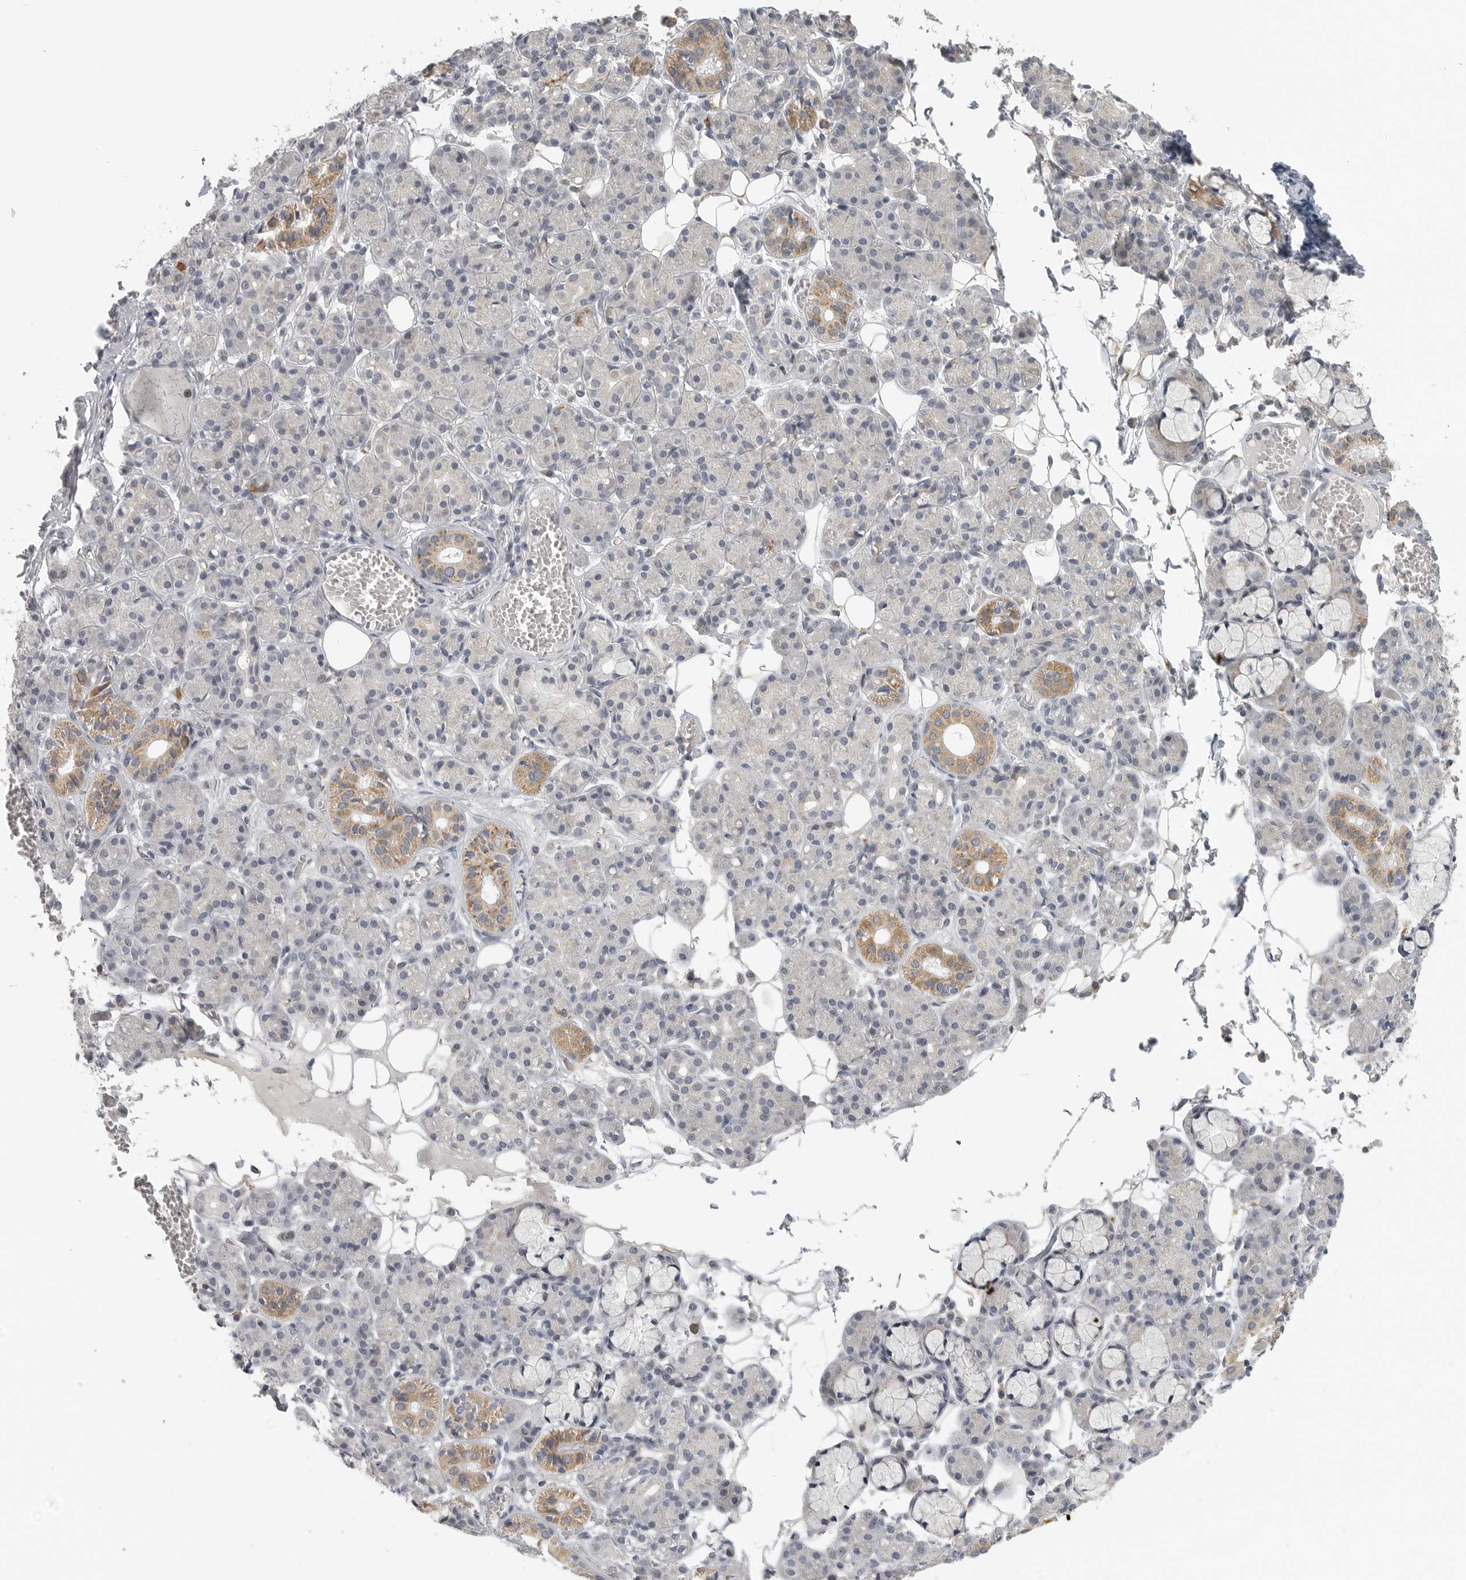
{"staining": {"intensity": "moderate", "quantity": "<25%", "location": "cytoplasmic/membranous"}, "tissue": "salivary gland", "cell_type": "Glandular cells", "image_type": "normal", "snomed": [{"axis": "morphology", "description": "Normal tissue, NOS"}, {"axis": "topography", "description": "Salivary gland"}], "caption": "Glandular cells display low levels of moderate cytoplasmic/membranous staining in about <25% of cells in normal human salivary gland.", "gene": "RXFP3", "patient": {"sex": "male", "age": 63}}